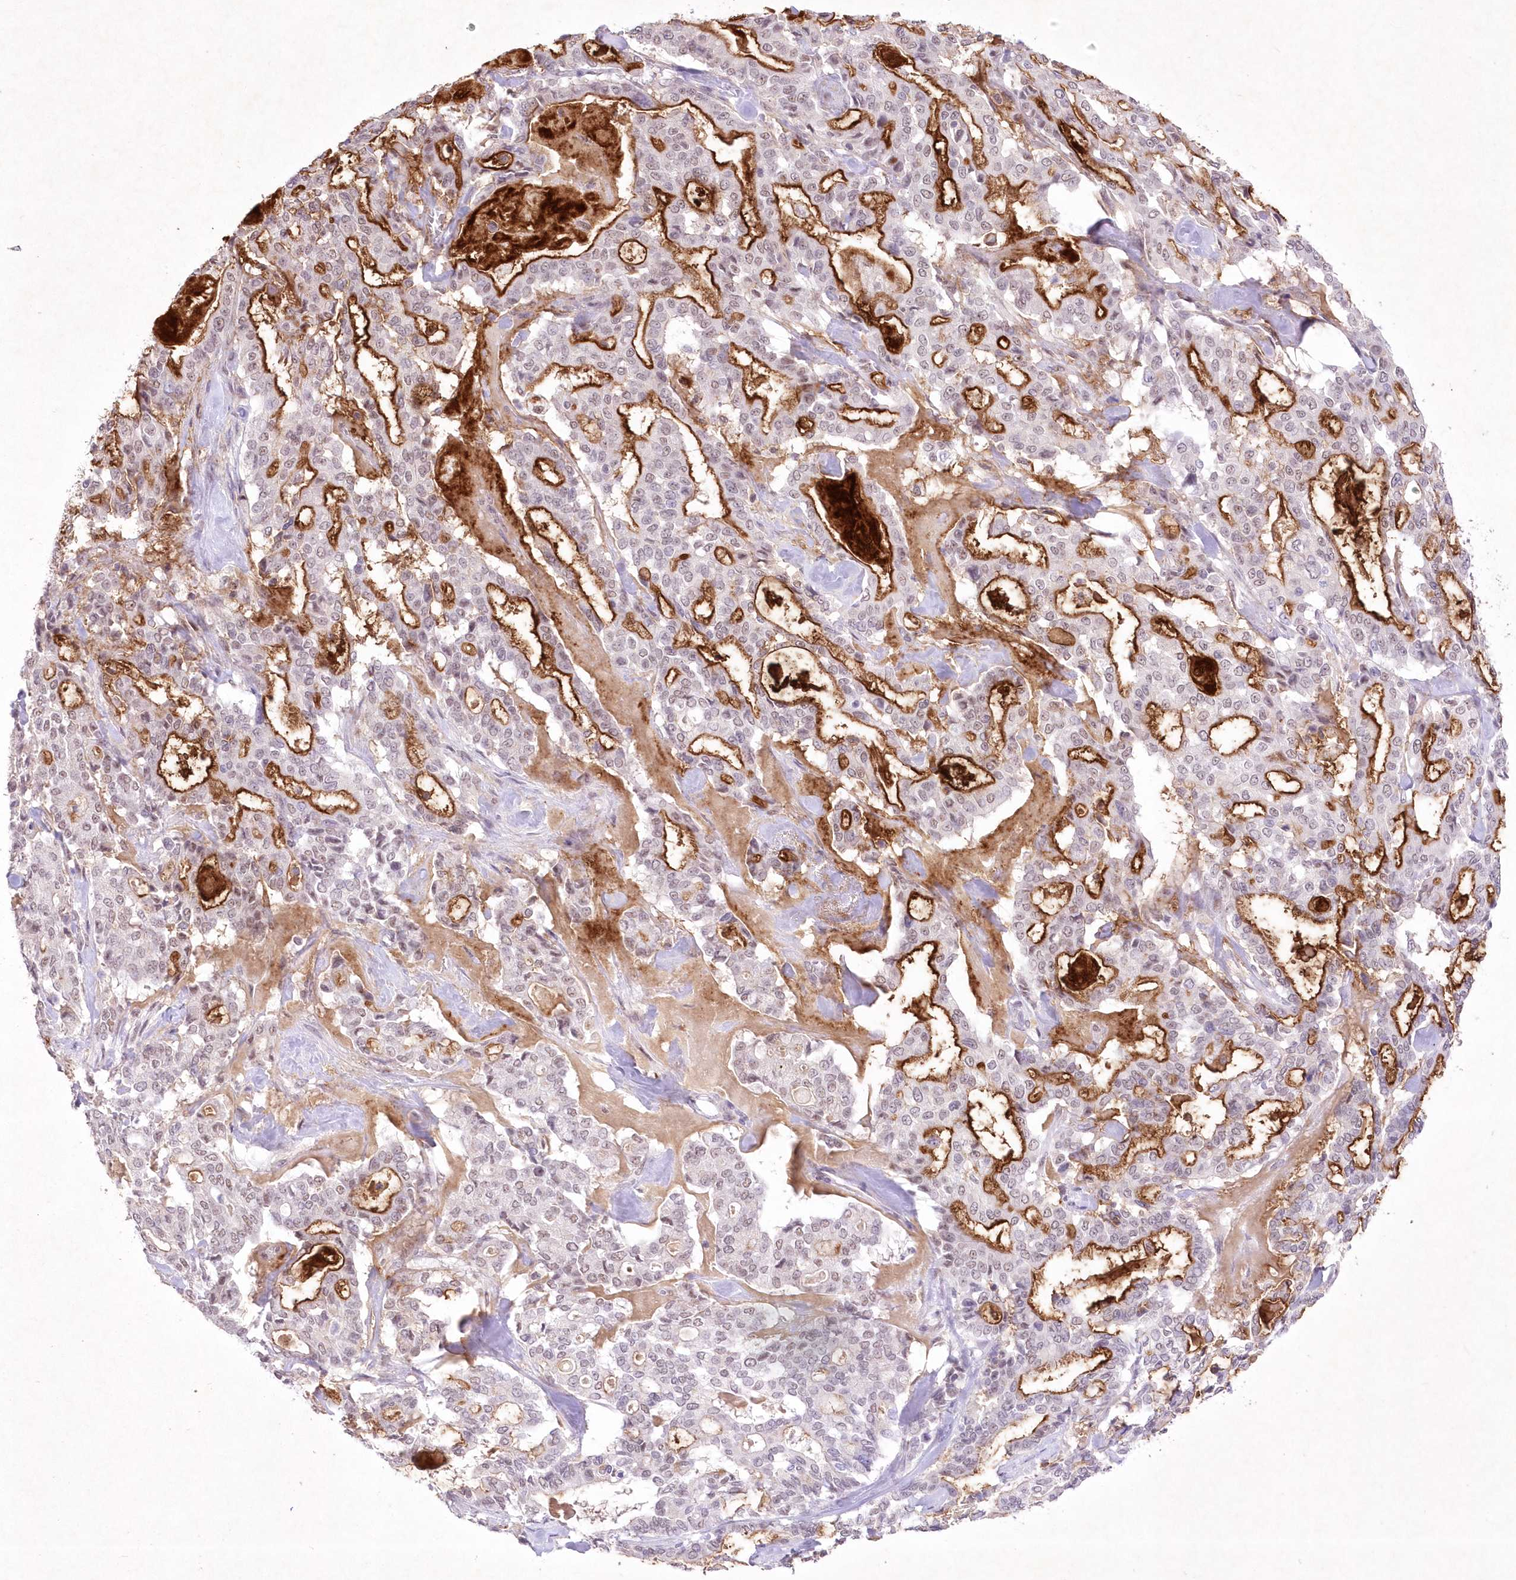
{"staining": {"intensity": "strong", "quantity": "25%-75%", "location": "cytoplasmic/membranous,nuclear"}, "tissue": "pancreatic cancer", "cell_type": "Tumor cells", "image_type": "cancer", "snomed": [{"axis": "morphology", "description": "Adenocarcinoma, NOS"}, {"axis": "topography", "description": "Pancreas"}], "caption": "Tumor cells display high levels of strong cytoplasmic/membranous and nuclear positivity in about 25%-75% of cells in pancreatic cancer (adenocarcinoma).", "gene": "RBM27", "patient": {"sex": "male", "age": 63}}